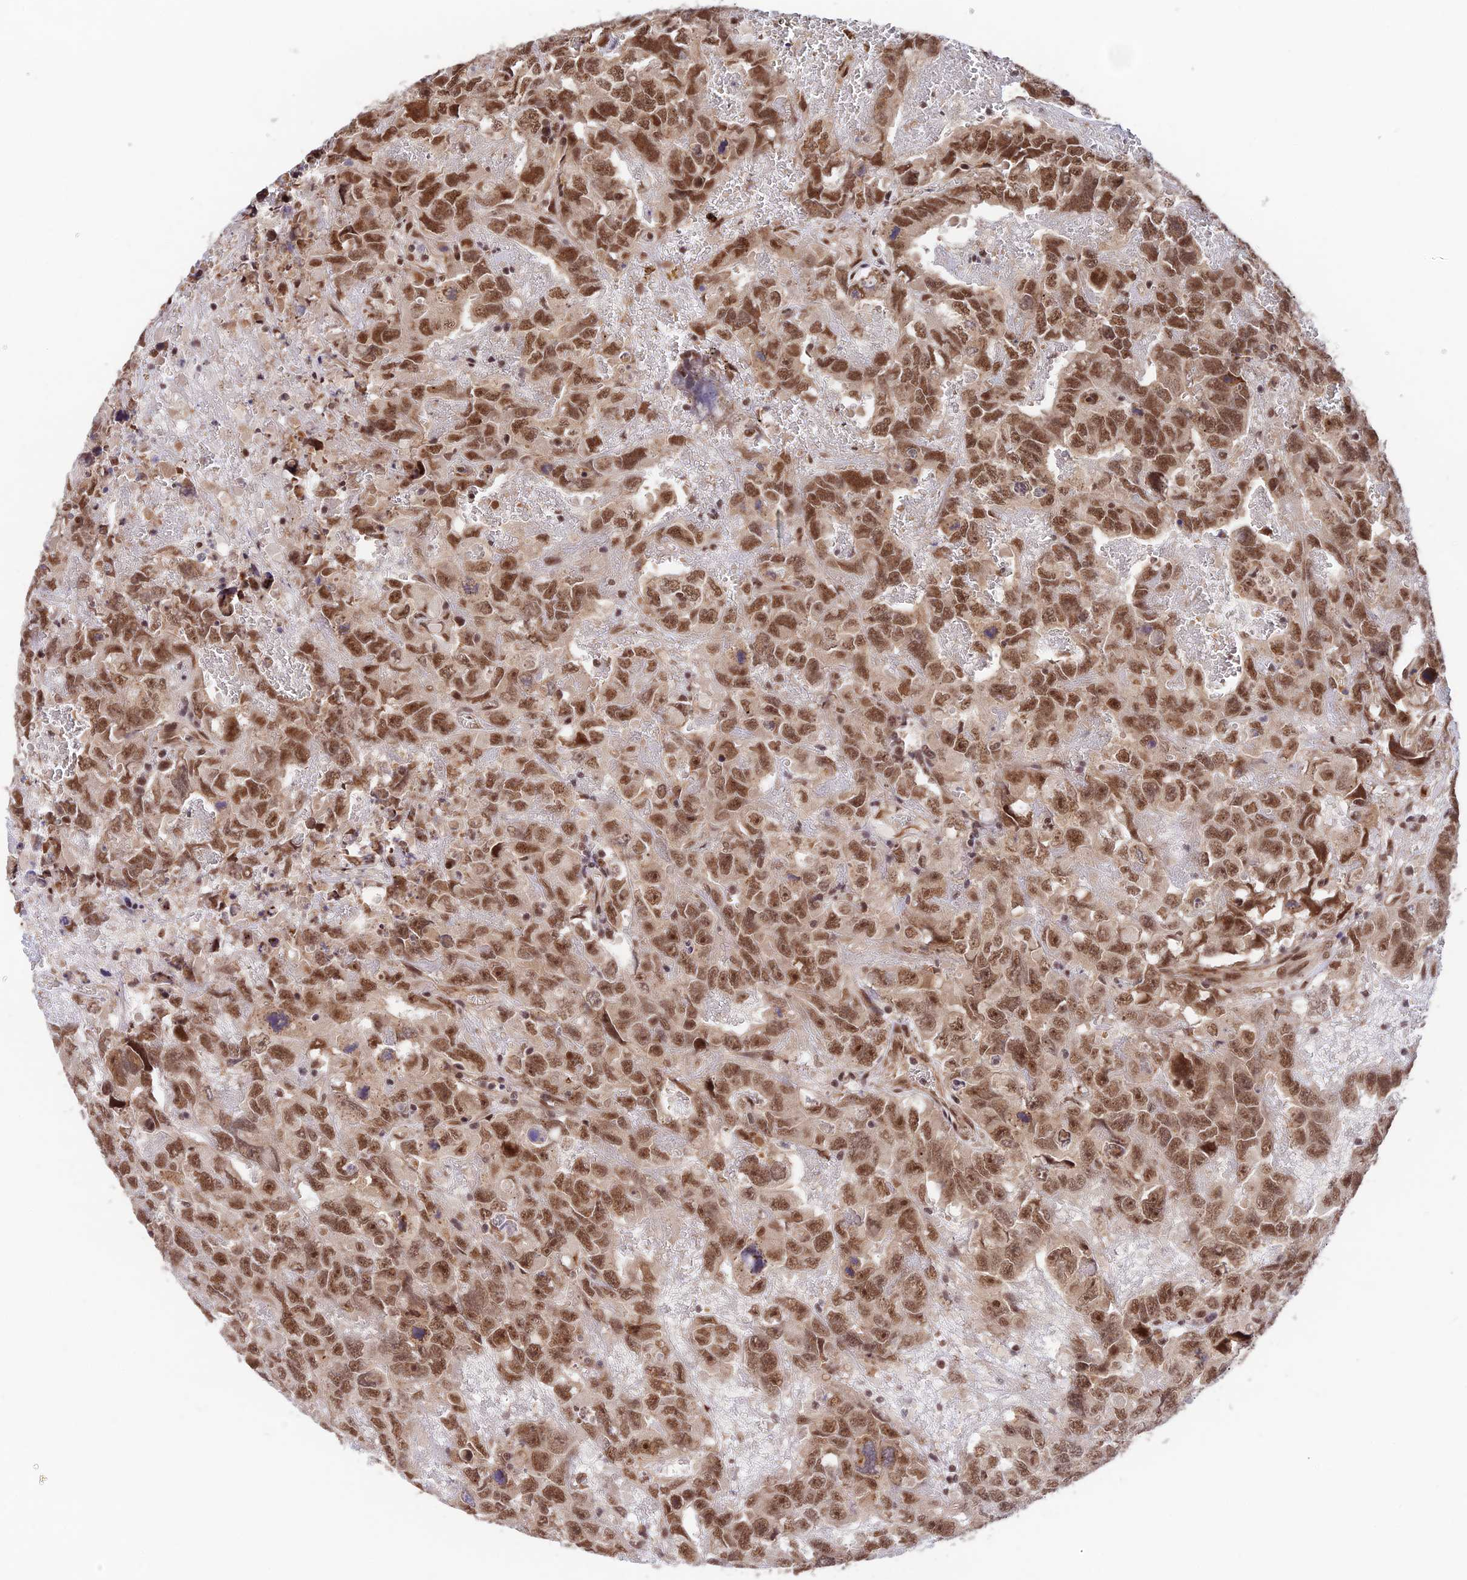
{"staining": {"intensity": "moderate", "quantity": ">75%", "location": "nuclear"}, "tissue": "testis cancer", "cell_type": "Tumor cells", "image_type": "cancer", "snomed": [{"axis": "morphology", "description": "Carcinoma, Embryonal, NOS"}, {"axis": "topography", "description": "Testis"}], "caption": "Immunohistochemical staining of human embryonal carcinoma (testis) exhibits medium levels of moderate nuclear protein positivity in approximately >75% of tumor cells.", "gene": "RBM42", "patient": {"sex": "male", "age": 45}}